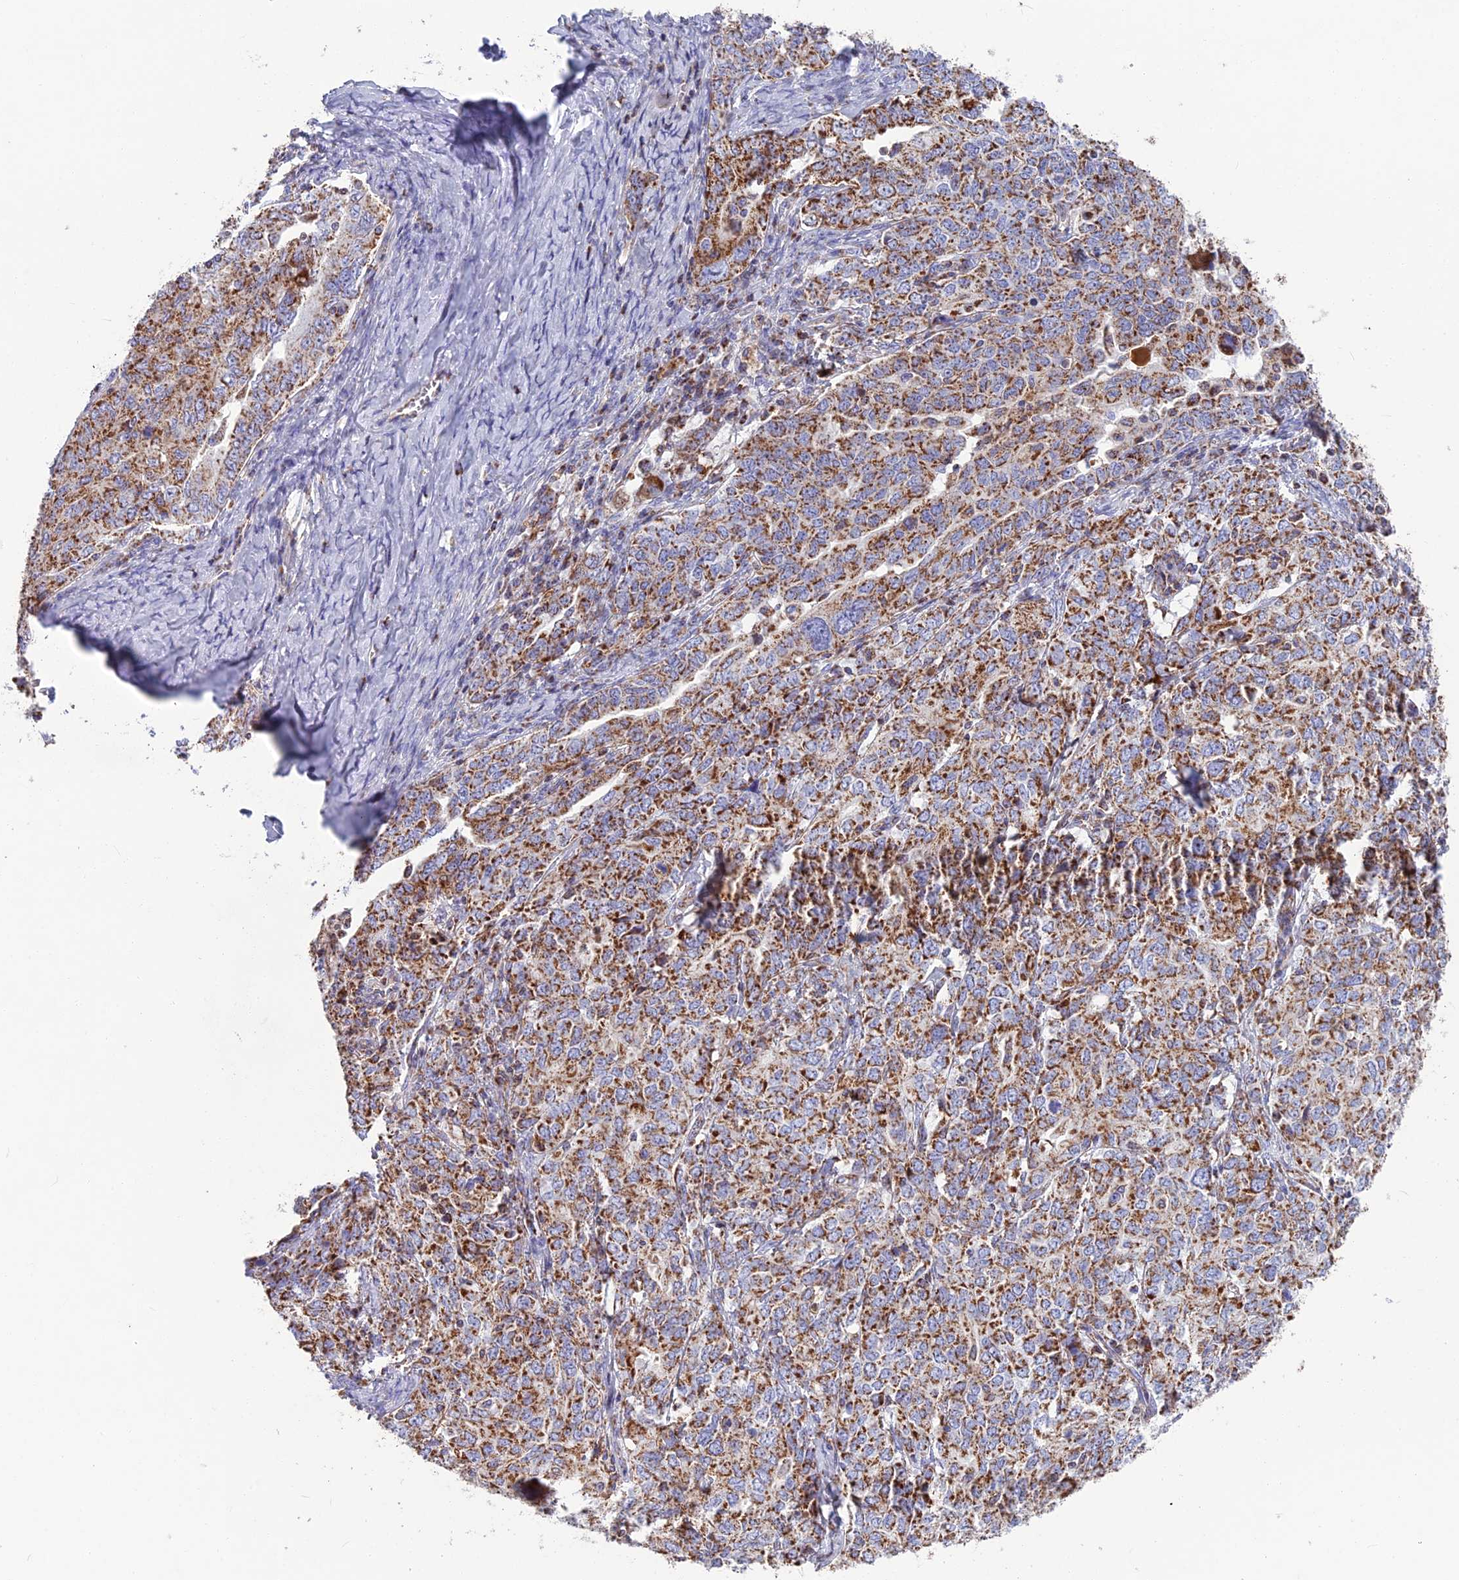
{"staining": {"intensity": "moderate", "quantity": ">75%", "location": "cytoplasmic/membranous"}, "tissue": "ovarian cancer", "cell_type": "Tumor cells", "image_type": "cancer", "snomed": [{"axis": "morphology", "description": "Carcinoma, endometroid"}, {"axis": "topography", "description": "Ovary"}], "caption": "Protein staining exhibits moderate cytoplasmic/membranous expression in about >75% of tumor cells in ovarian endometroid carcinoma. (DAB (3,3'-diaminobenzidine) = brown stain, brightfield microscopy at high magnification).", "gene": "CS", "patient": {"sex": "female", "age": 62}}